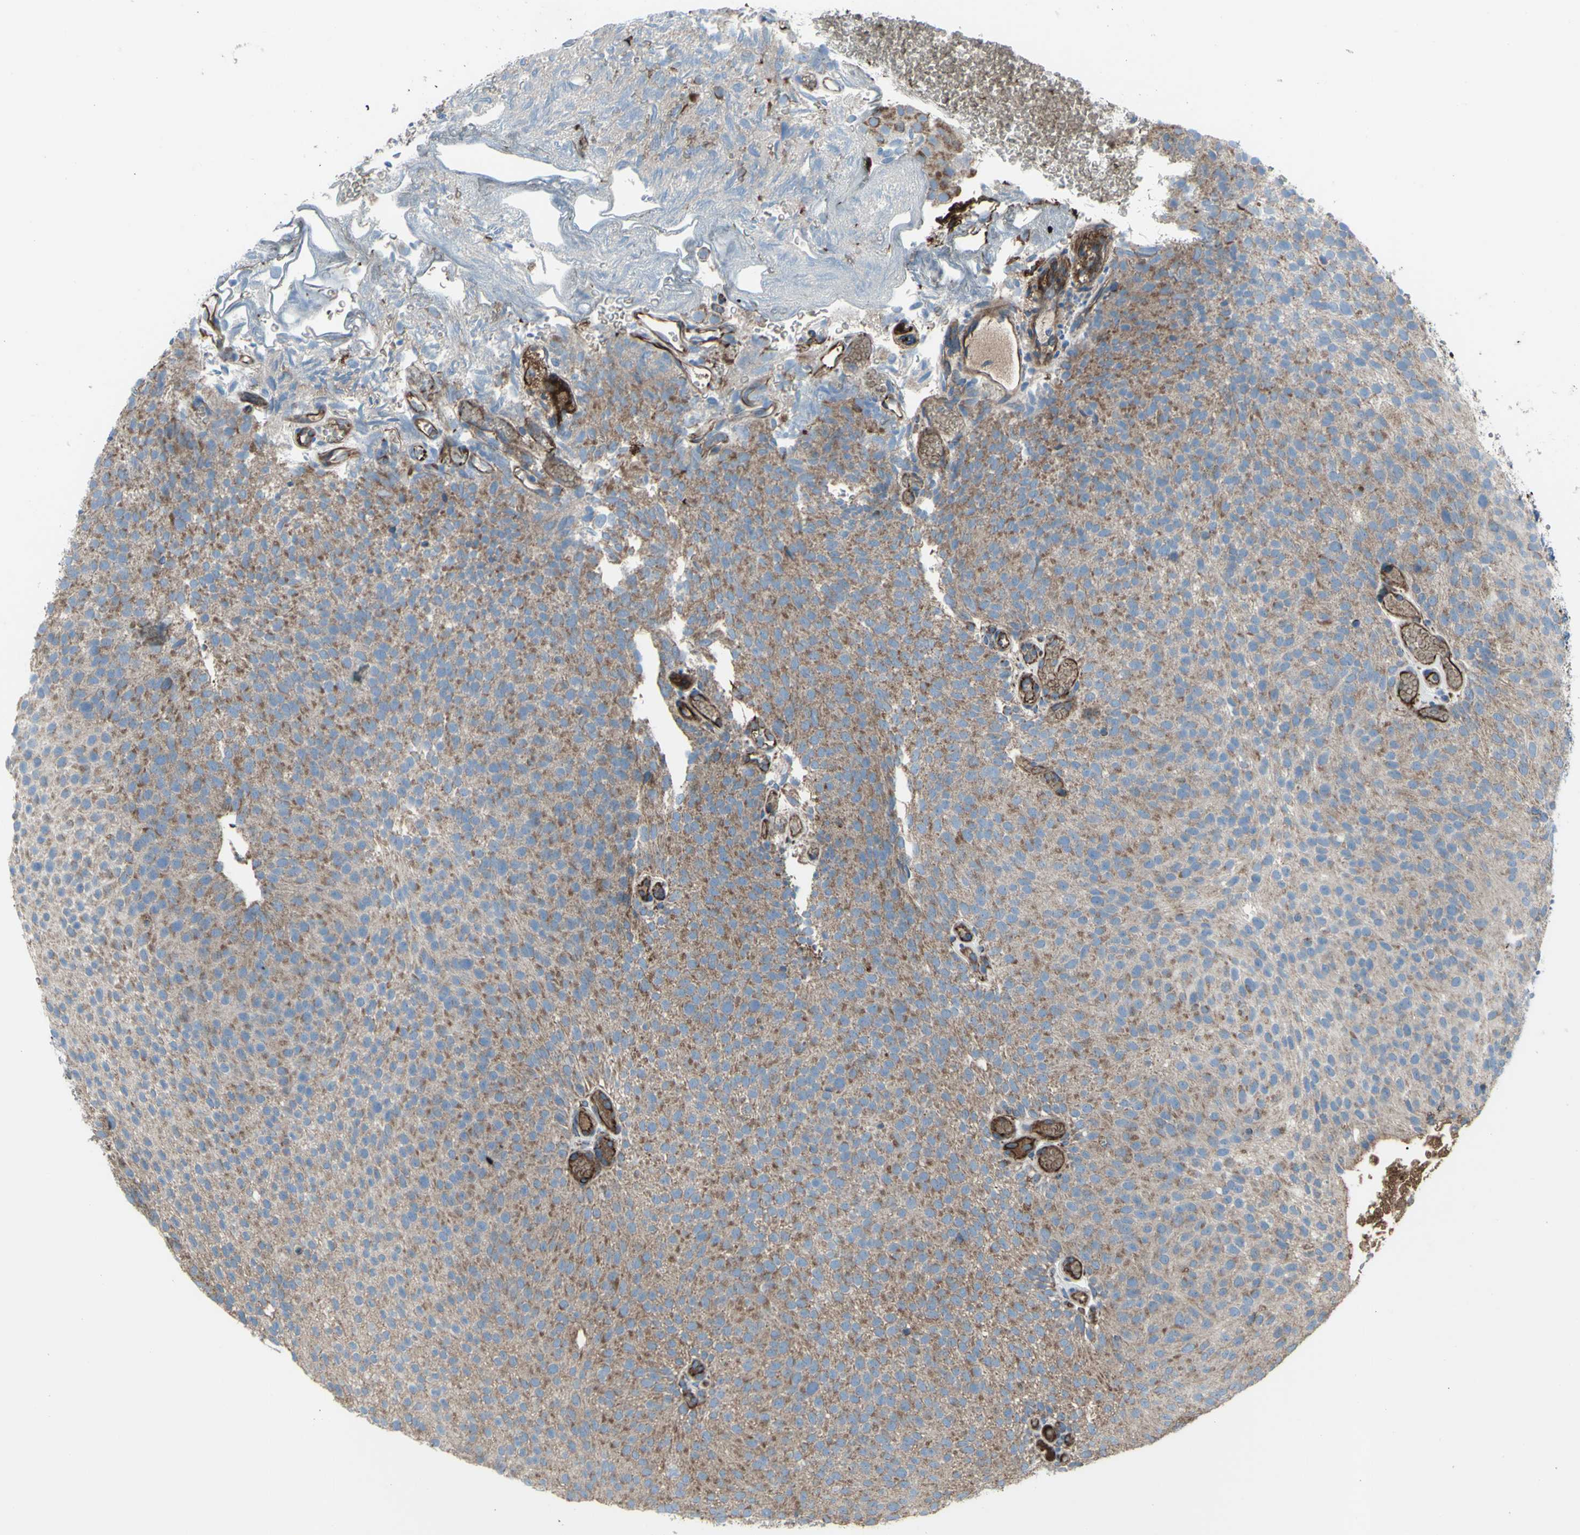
{"staining": {"intensity": "moderate", "quantity": ">75%", "location": "cytoplasmic/membranous"}, "tissue": "urothelial cancer", "cell_type": "Tumor cells", "image_type": "cancer", "snomed": [{"axis": "morphology", "description": "Urothelial carcinoma, Low grade"}, {"axis": "topography", "description": "Urinary bladder"}], "caption": "Human urothelial carcinoma (low-grade) stained with a protein marker shows moderate staining in tumor cells.", "gene": "EMC7", "patient": {"sex": "male", "age": 78}}